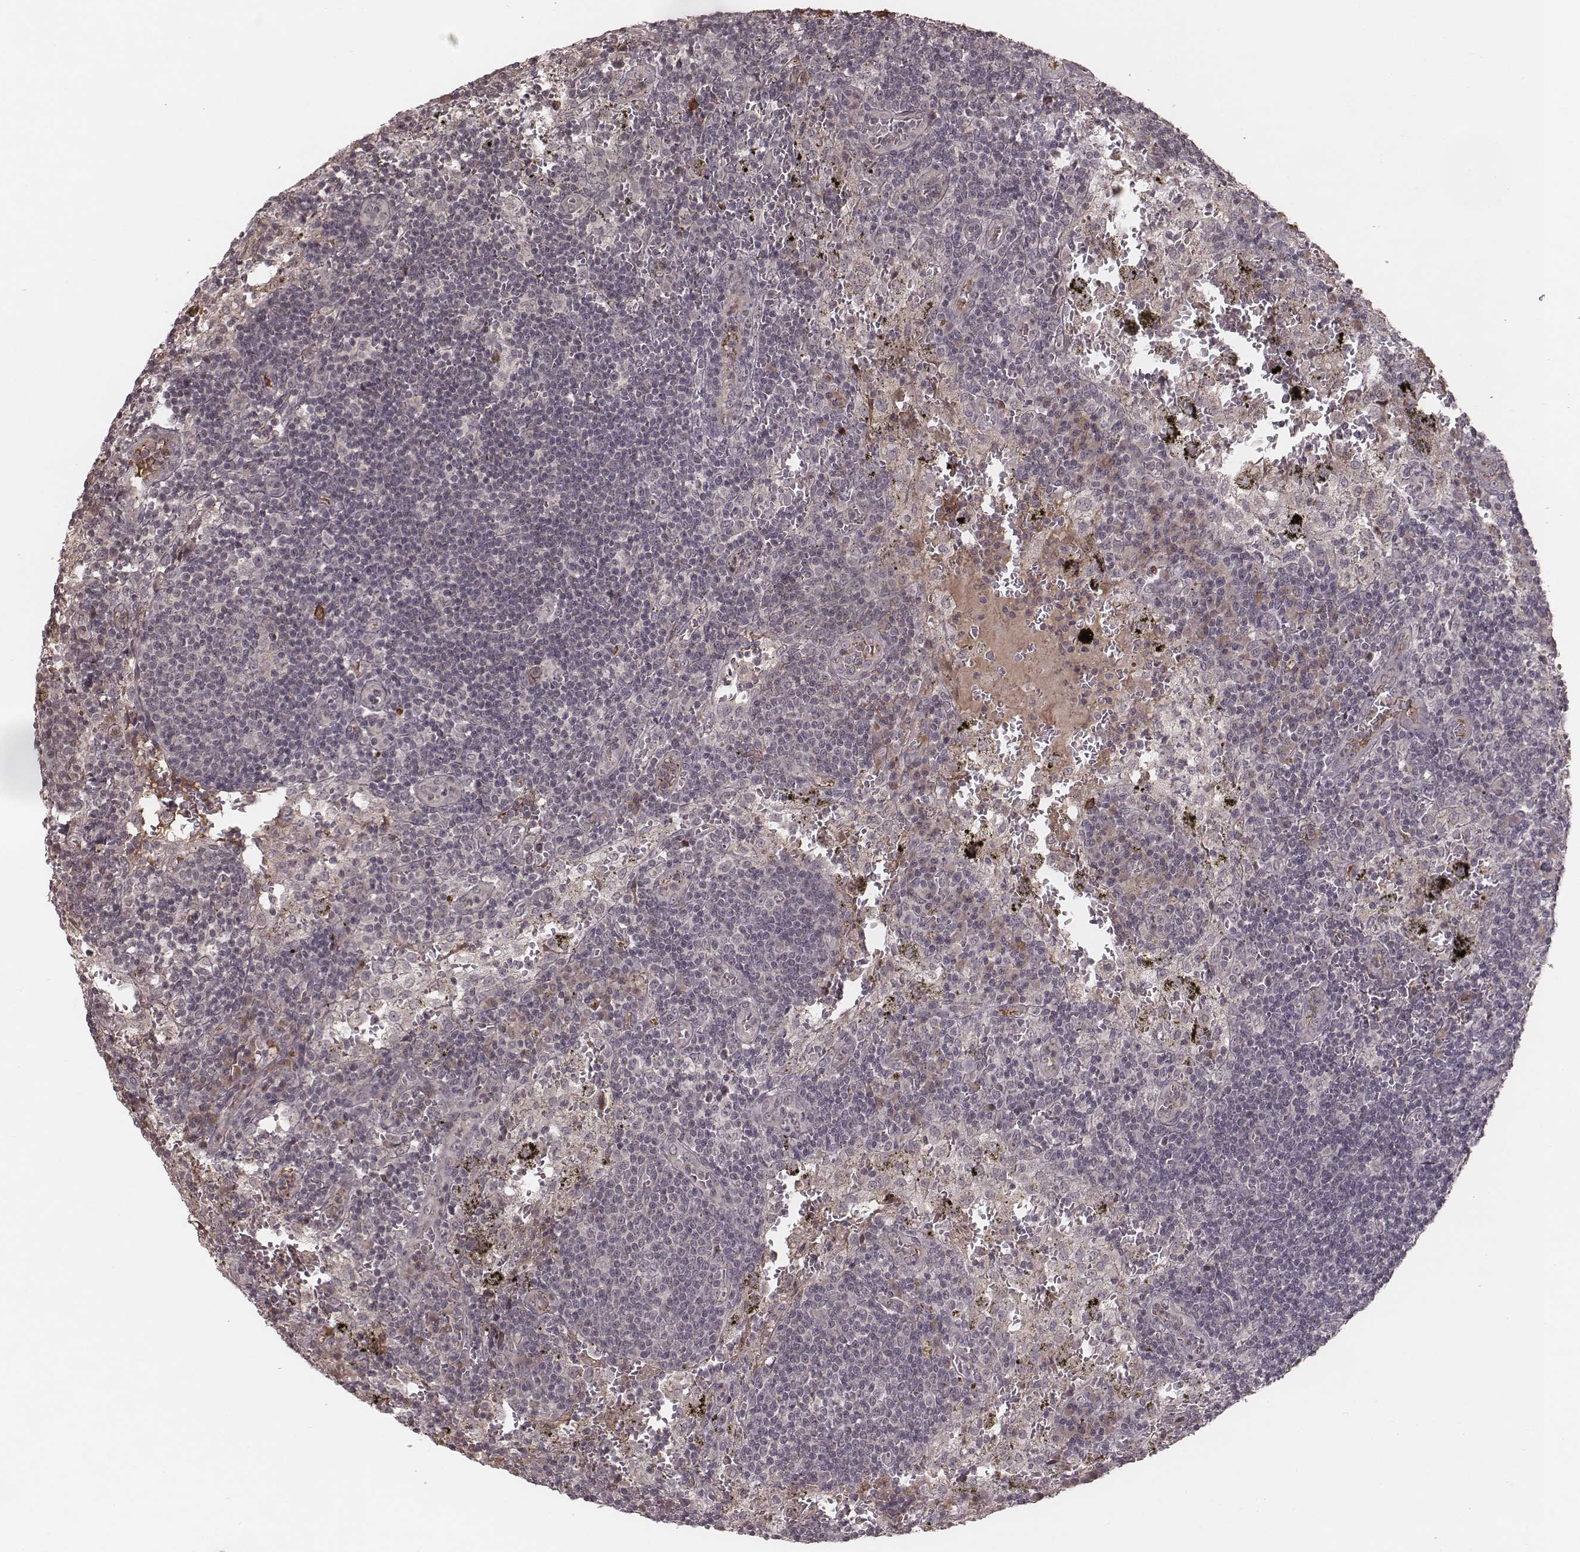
{"staining": {"intensity": "negative", "quantity": "none", "location": "none"}, "tissue": "lymph node", "cell_type": "Germinal center cells", "image_type": "normal", "snomed": [{"axis": "morphology", "description": "Normal tissue, NOS"}, {"axis": "topography", "description": "Lymph node"}], "caption": "DAB (3,3'-diaminobenzidine) immunohistochemical staining of benign lymph node exhibits no significant staining in germinal center cells.", "gene": "IL5", "patient": {"sex": "male", "age": 62}}